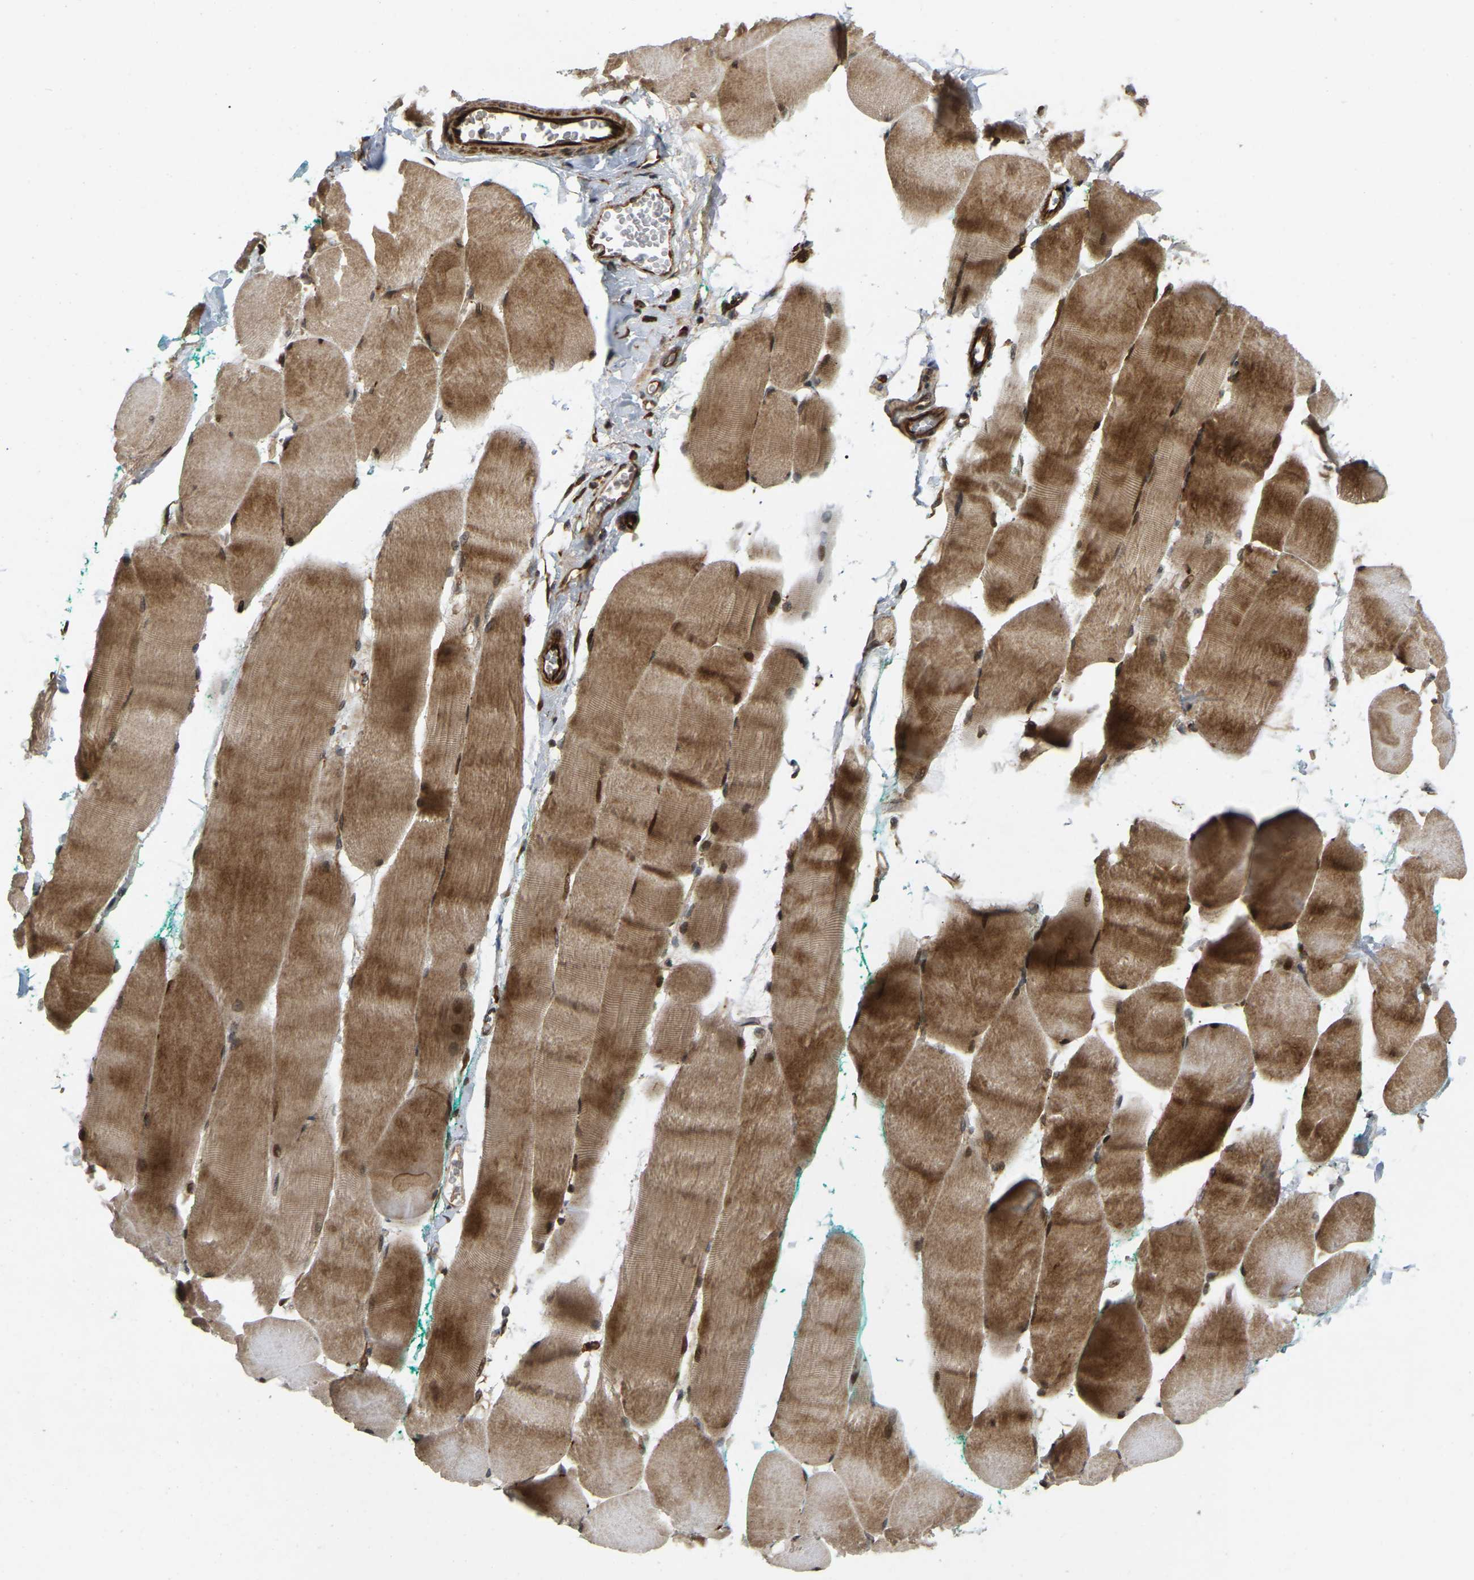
{"staining": {"intensity": "strong", "quantity": ">75%", "location": "cytoplasmic/membranous,nuclear"}, "tissue": "skeletal muscle", "cell_type": "Myocytes", "image_type": "normal", "snomed": [{"axis": "morphology", "description": "Normal tissue, NOS"}, {"axis": "morphology", "description": "Squamous cell carcinoma, NOS"}, {"axis": "topography", "description": "Skeletal muscle"}], "caption": "DAB (3,3'-diaminobenzidine) immunohistochemical staining of unremarkable human skeletal muscle demonstrates strong cytoplasmic/membranous,nuclear protein expression in approximately >75% of myocytes.", "gene": "KIAA1549", "patient": {"sex": "male", "age": 51}}